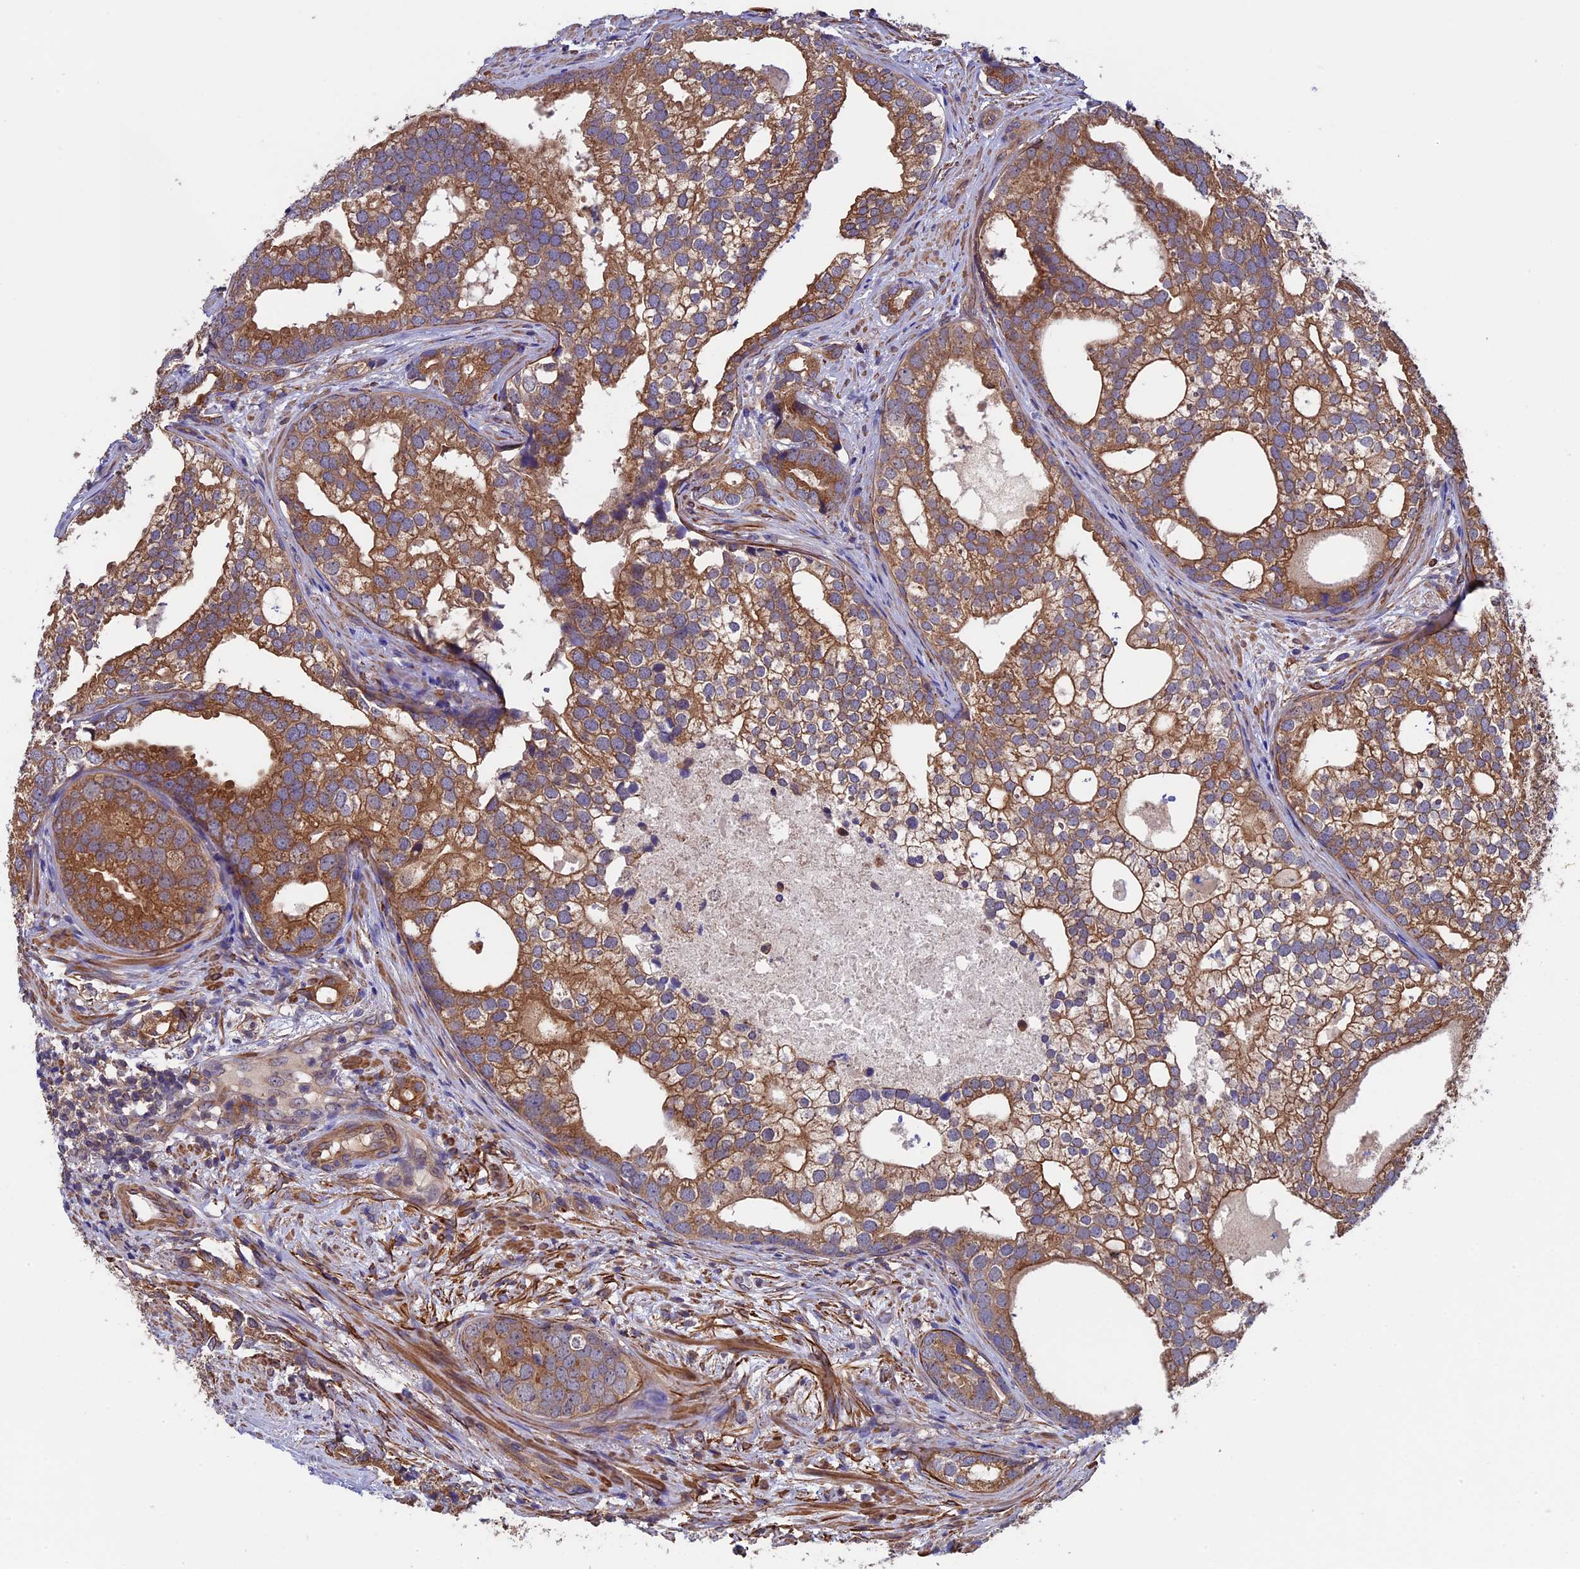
{"staining": {"intensity": "moderate", "quantity": ">75%", "location": "cytoplasmic/membranous"}, "tissue": "prostate cancer", "cell_type": "Tumor cells", "image_type": "cancer", "snomed": [{"axis": "morphology", "description": "Adenocarcinoma, High grade"}, {"axis": "topography", "description": "Prostate"}], "caption": "An immunohistochemistry (IHC) image of tumor tissue is shown. Protein staining in brown shows moderate cytoplasmic/membranous positivity in prostate cancer within tumor cells. (Stains: DAB (3,3'-diaminobenzidine) in brown, nuclei in blue, Microscopy: brightfield microscopy at high magnification).", "gene": "SLC9A5", "patient": {"sex": "male", "age": 75}}